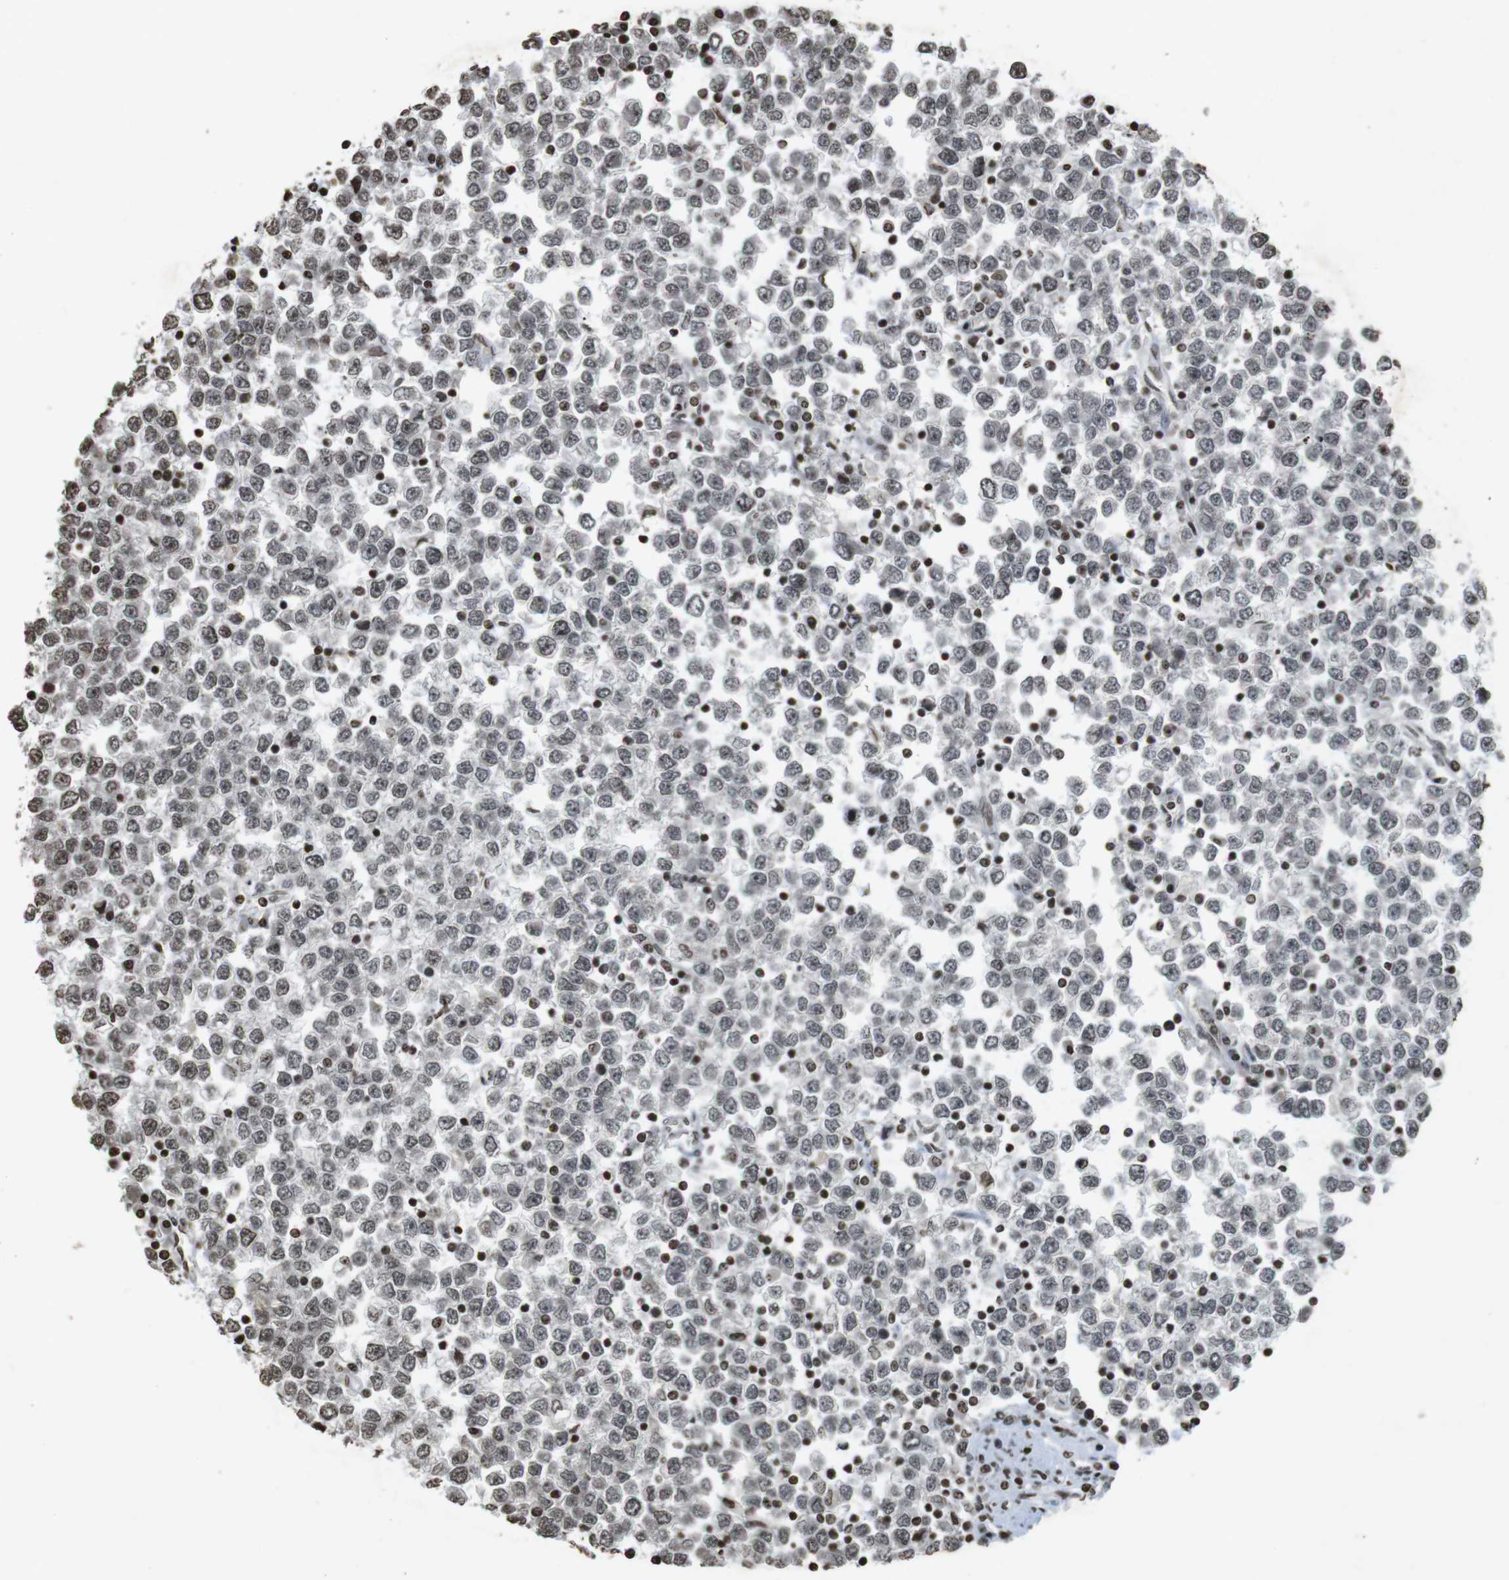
{"staining": {"intensity": "weak", "quantity": "<25%", "location": "nuclear"}, "tissue": "testis cancer", "cell_type": "Tumor cells", "image_type": "cancer", "snomed": [{"axis": "morphology", "description": "Seminoma, NOS"}, {"axis": "topography", "description": "Testis"}], "caption": "High power microscopy photomicrograph of an IHC image of seminoma (testis), revealing no significant positivity in tumor cells.", "gene": "FOXA3", "patient": {"sex": "male", "age": 65}}